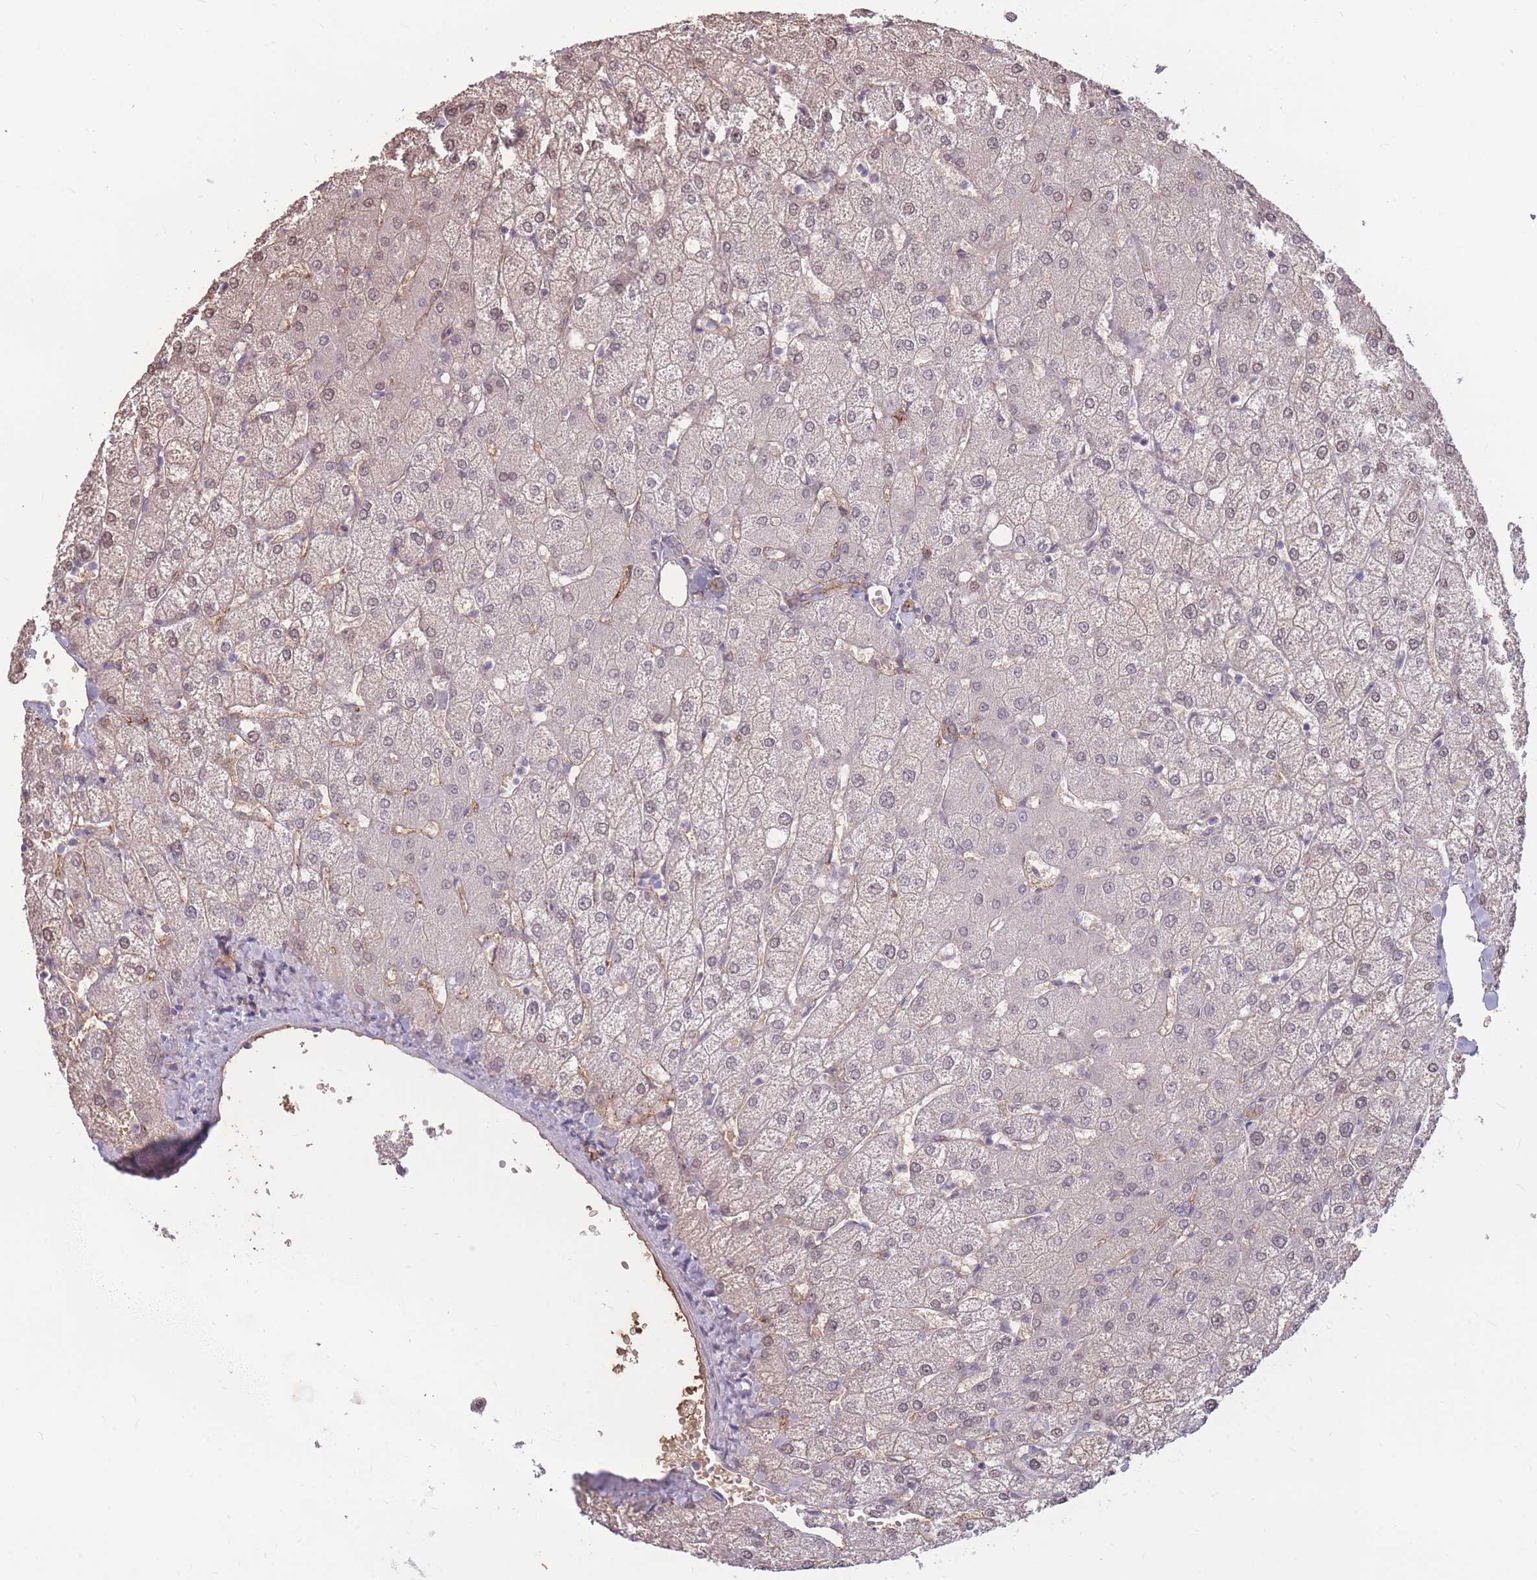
{"staining": {"intensity": "moderate", "quantity": "<25%", "location": "cytoplasmic/membranous"}, "tissue": "liver", "cell_type": "Cholangiocytes", "image_type": "normal", "snomed": [{"axis": "morphology", "description": "Normal tissue, NOS"}, {"axis": "topography", "description": "Liver"}], "caption": "Immunohistochemical staining of benign liver exhibits low levels of moderate cytoplasmic/membranous expression in approximately <25% of cholangiocytes. (brown staining indicates protein expression, while blue staining denotes nuclei).", "gene": "GNA11", "patient": {"sex": "female", "age": 54}}